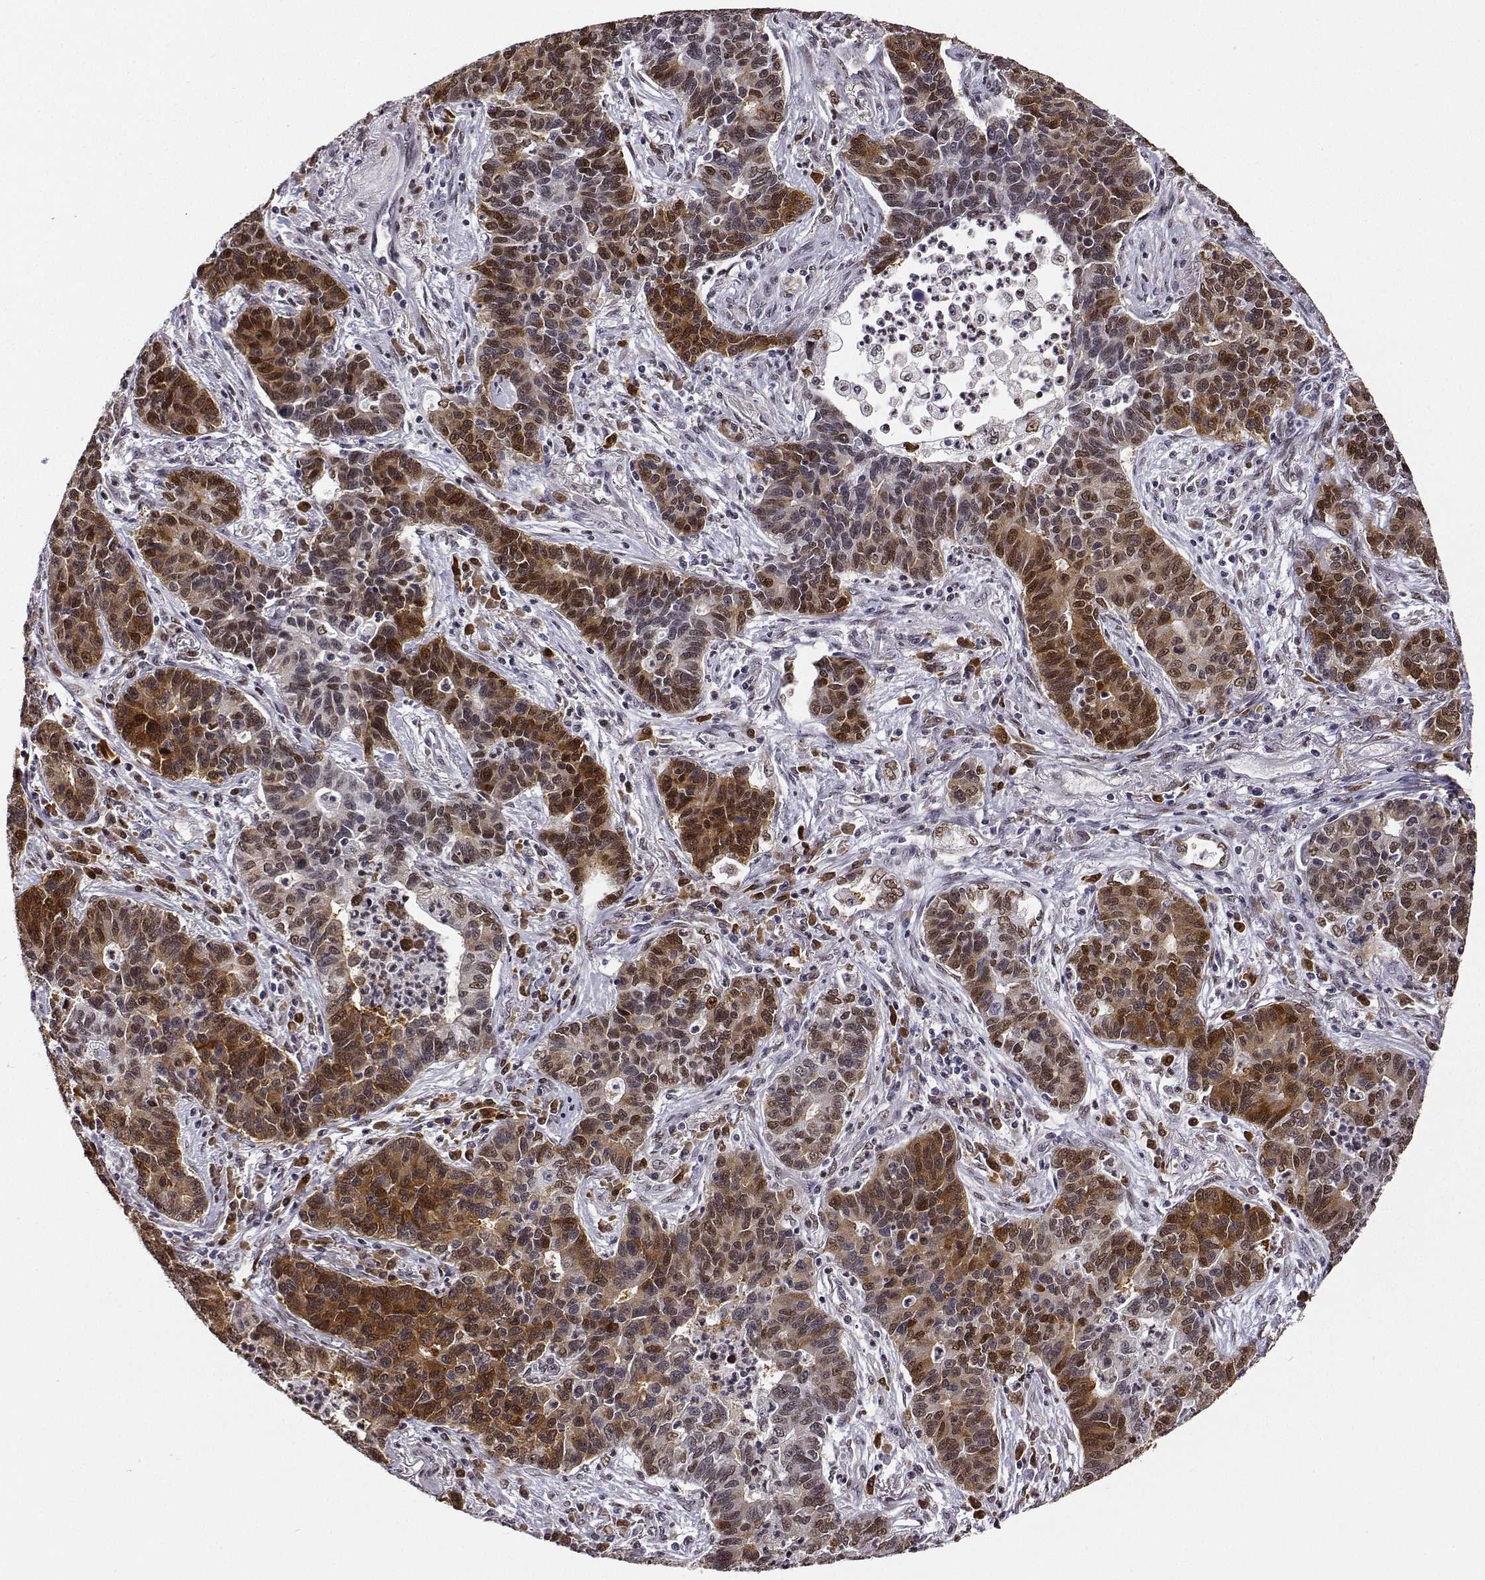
{"staining": {"intensity": "strong", "quantity": "25%-75%", "location": "cytoplasmic/membranous,nuclear"}, "tissue": "lung cancer", "cell_type": "Tumor cells", "image_type": "cancer", "snomed": [{"axis": "morphology", "description": "Adenocarcinoma, NOS"}, {"axis": "topography", "description": "Lung"}], "caption": "Protein staining reveals strong cytoplasmic/membranous and nuclear staining in approximately 25%-75% of tumor cells in lung cancer.", "gene": "PHGDH", "patient": {"sex": "female", "age": 57}}